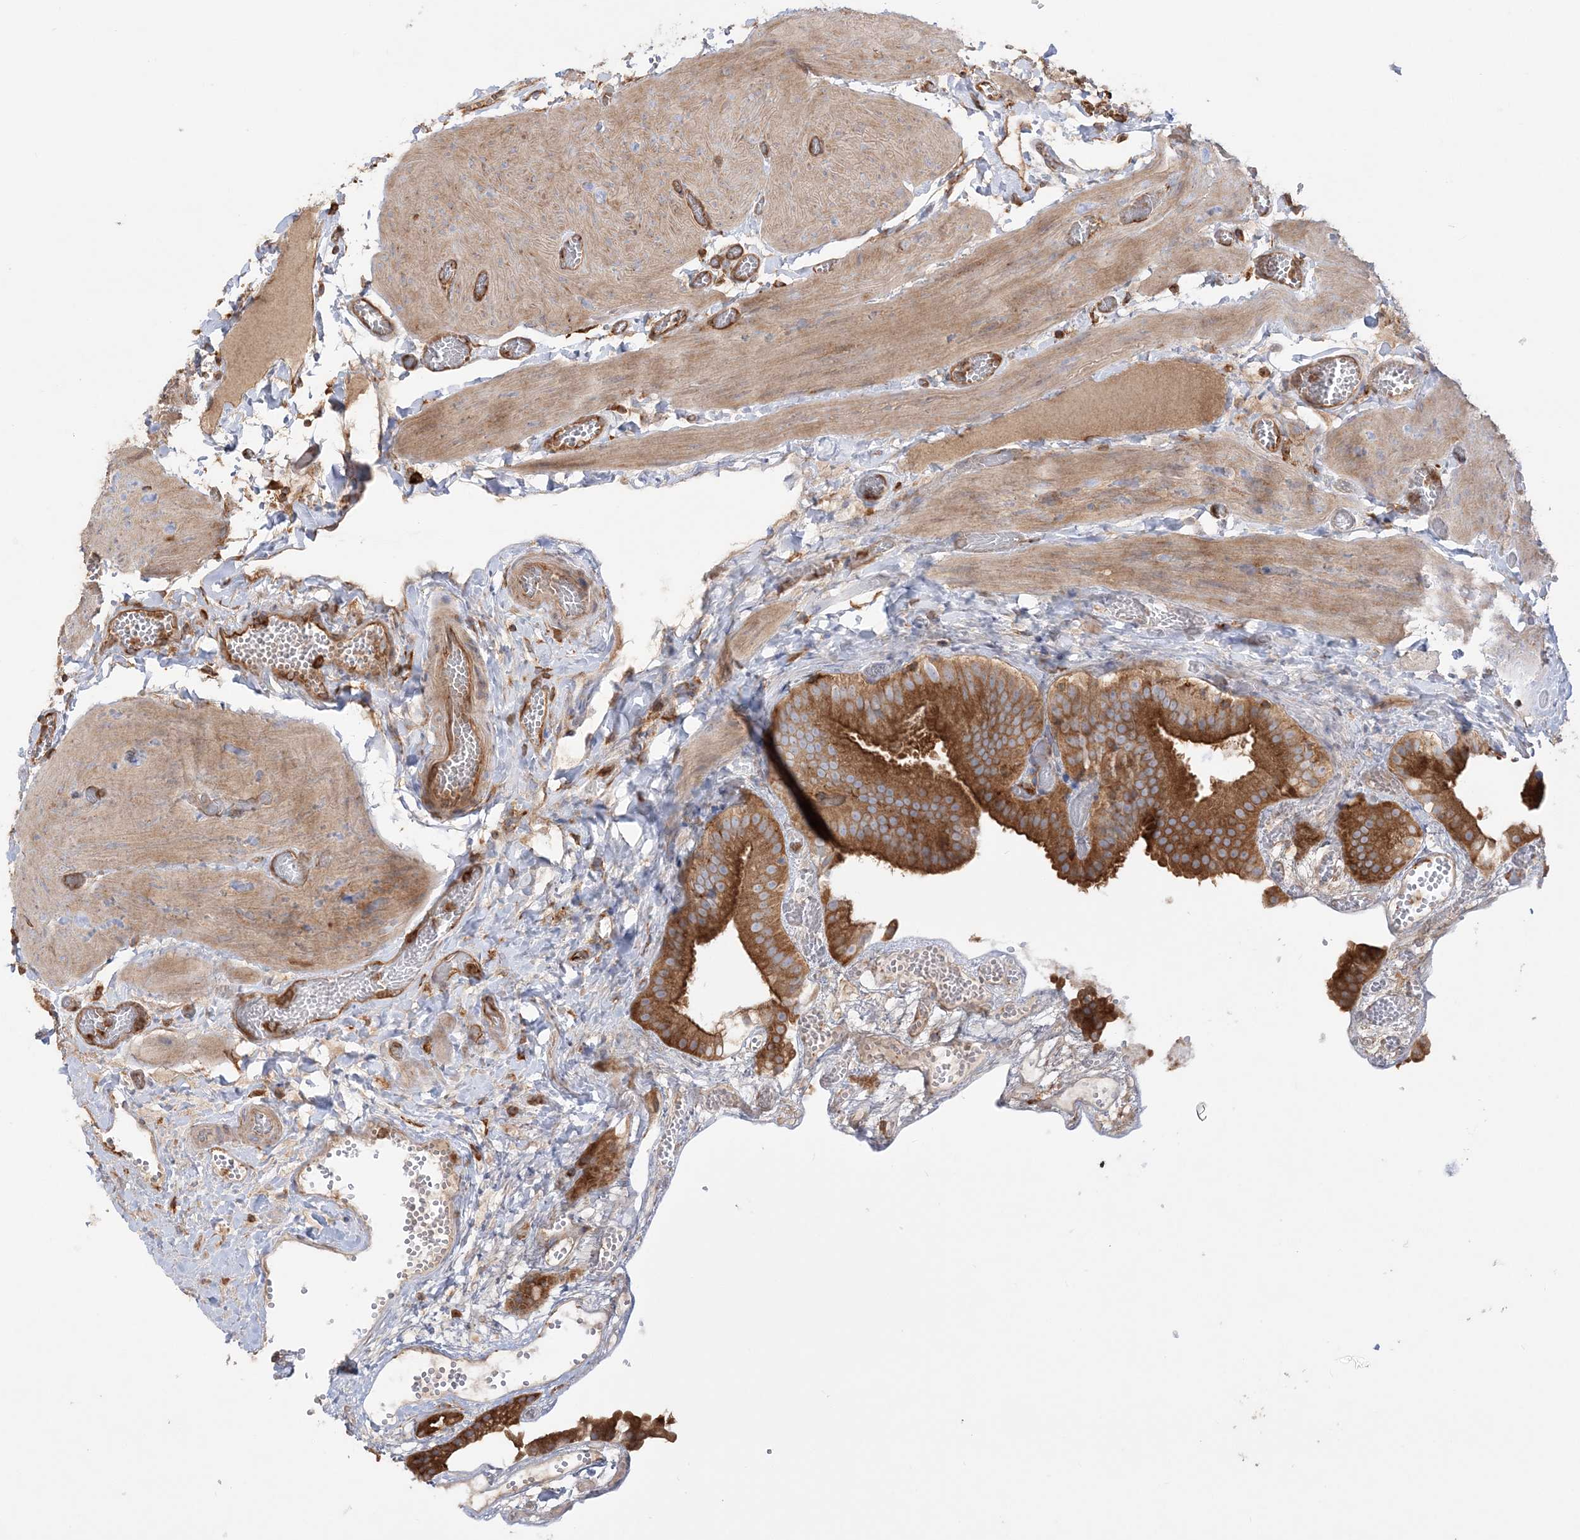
{"staining": {"intensity": "strong", "quantity": ">75%", "location": "cytoplasmic/membranous"}, "tissue": "gallbladder", "cell_type": "Glandular cells", "image_type": "normal", "snomed": [{"axis": "morphology", "description": "Normal tissue, NOS"}, {"axis": "topography", "description": "Gallbladder"}], "caption": "Protein expression analysis of unremarkable human gallbladder reveals strong cytoplasmic/membranous expression in approximately >75% of glandular cells. (DAB (3,3'-diaminobenzidine) = brown stain, brightfield microscopy at high magnification).", "gene": "TBC1D5", "patient": {"sex": "female", "age": 64}}